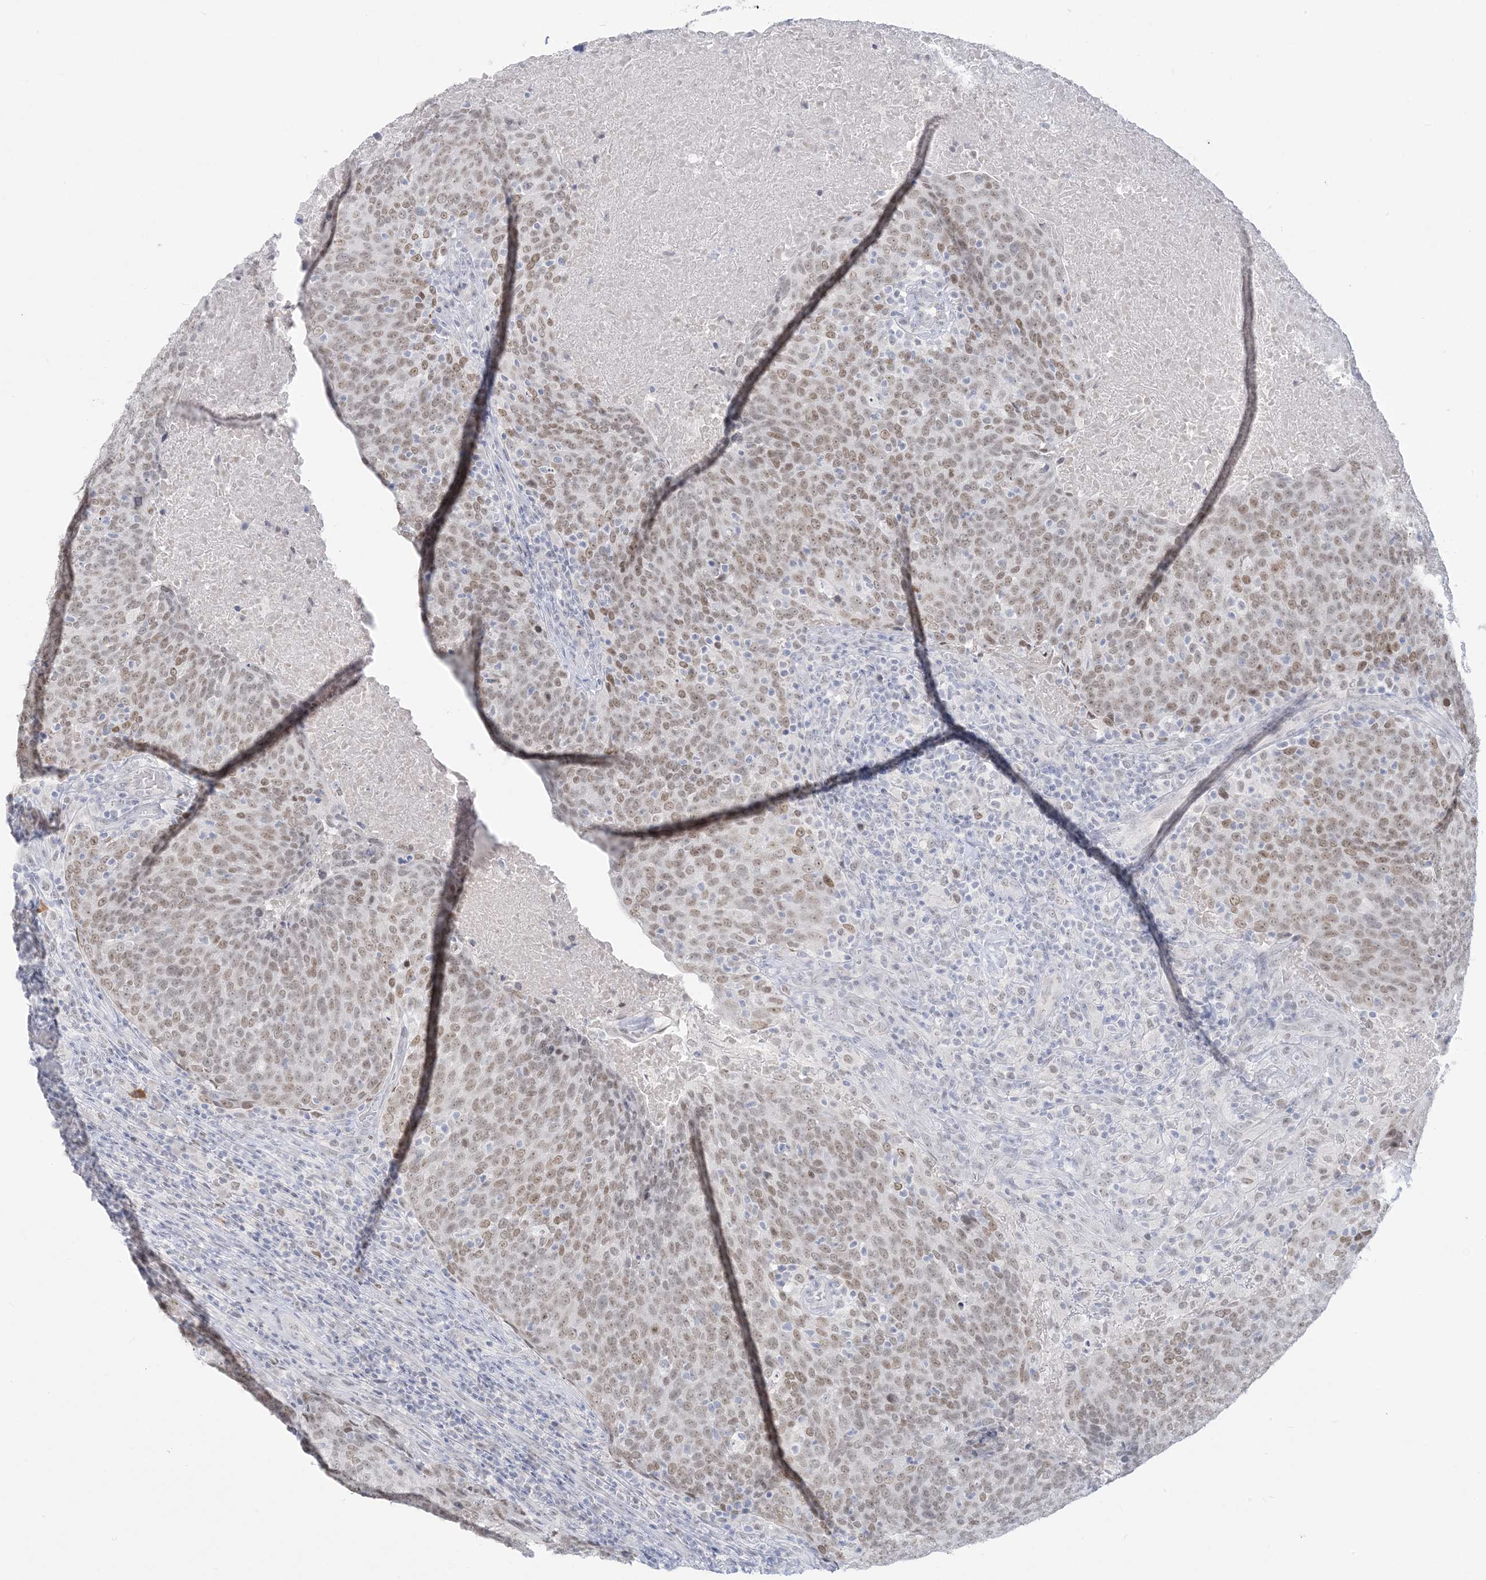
{"staining": {"intensity": "weak", "quantity": ">75%", "location": "nuclear"}, "tissue": "head and neck cancer", "cell_type": "Tumor cells", "image_type": "cancer", "snomed": [{"axis": "morphology", "description": "Squamous cell carcinoma, NOS"}, {"axis": "morphology", "description": "Squamous cell carcinoma, metastatic, NOS"}, {"axis": "topography", "description": "Lymph node"}, {"axis": "topography", "description": "Head-Neck"}], "caption": "Protein staining of head and neck cancer tissue shows weak nuclear expression in about >75% of tumor cells. The protein is stained brown, and the nuclei are stained in blue (DAB (3,3'-diaminobenzidine) IHC with brightfield microscopy, high magnification).", "gene": "HOMEZ", "patient": {"sex": "male", "age": 62}}